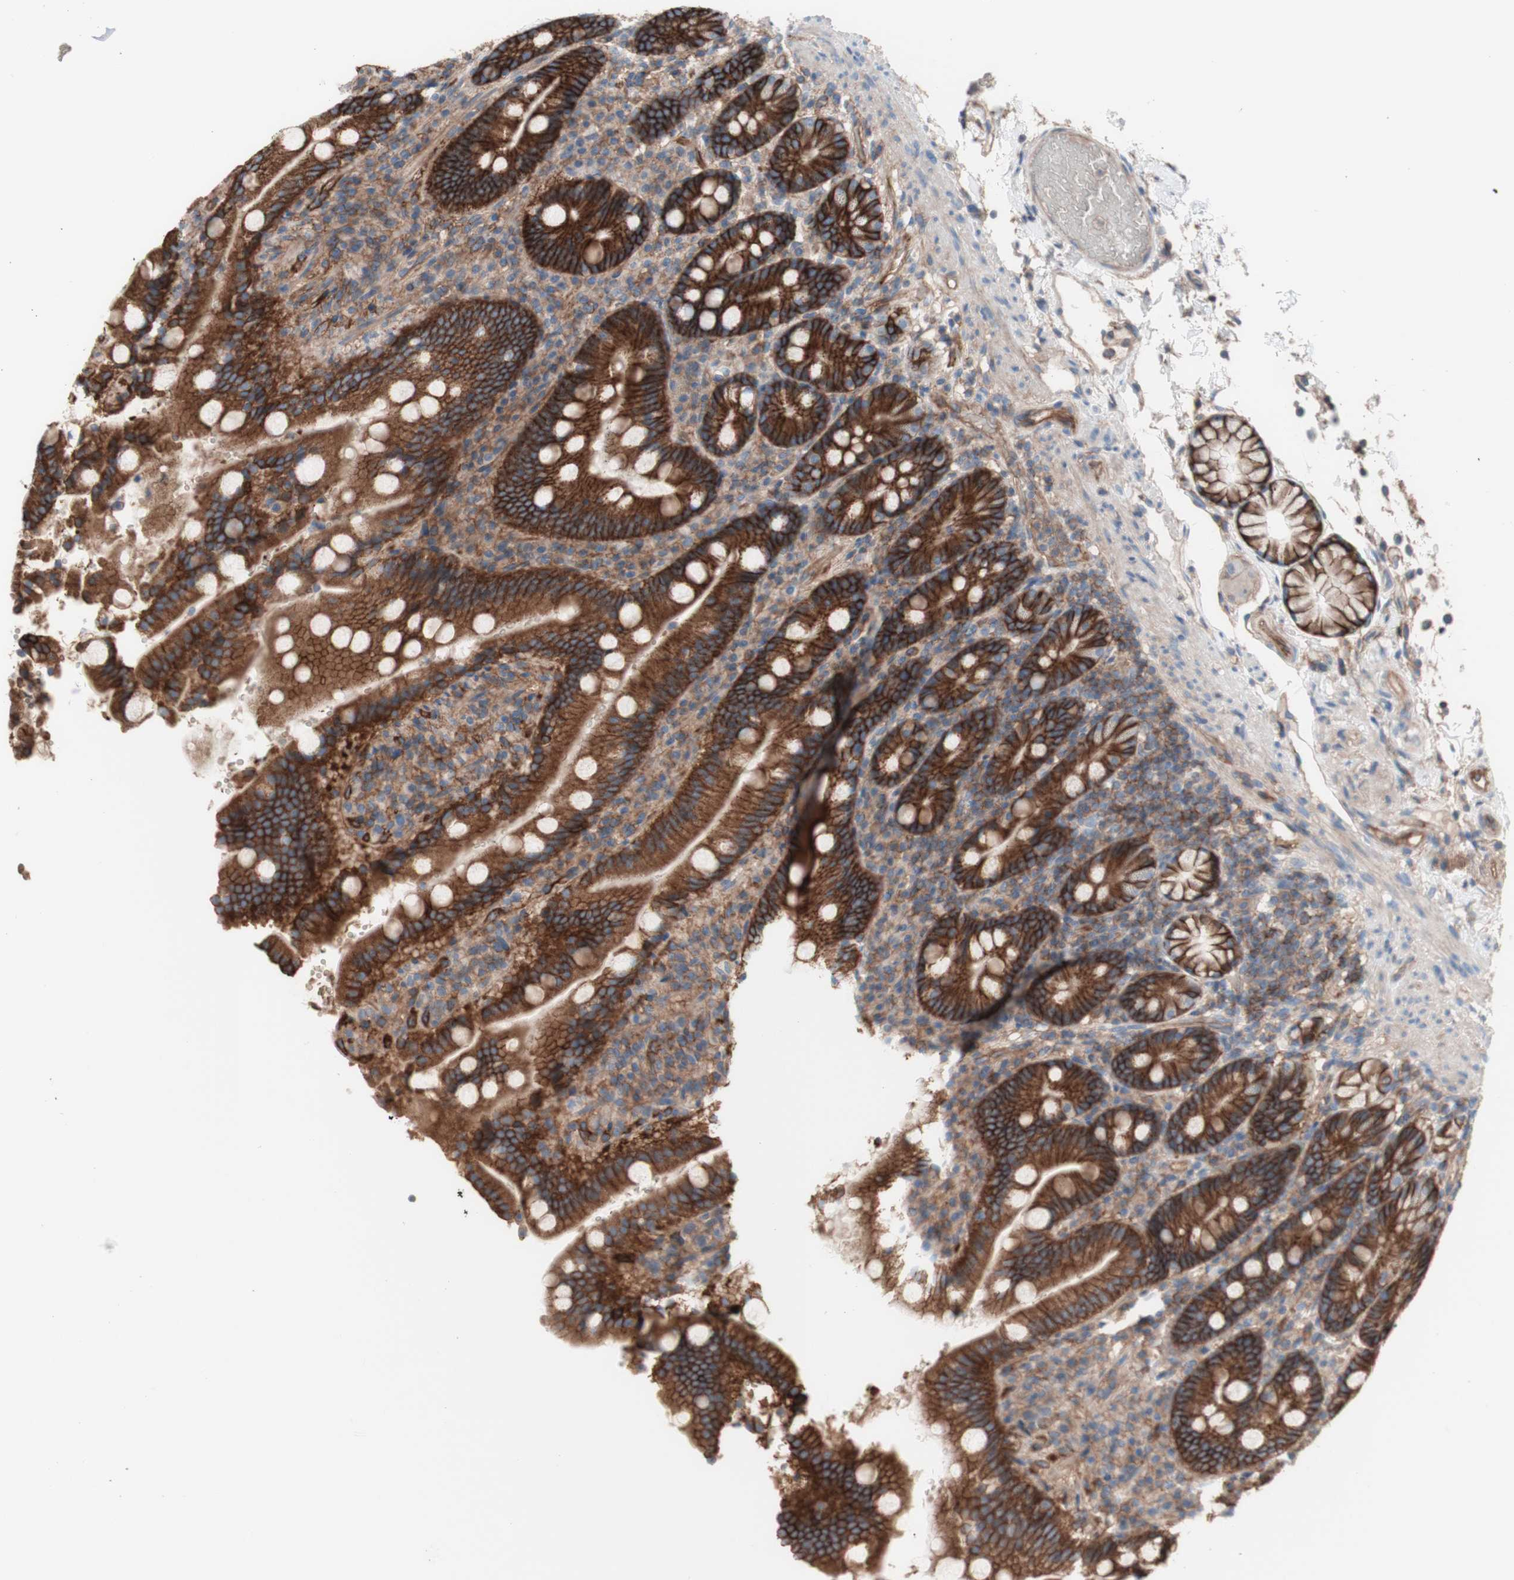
{"staining": {"intensity": "strong", "quantity": ">75%", "location": "cytoplasmic/membranous"}, "tissue": "duodenum", "cell_type": "Glandular cells", "image_type": "normal", "snomed": [{"axis": "morphology", "description": "Normal tissue, NOS"}, {"axis": "topography", "description": "Small intestine, NOS"}], "caption": "Duodenum was stained to show a protein in brown. There is high levels of strong cytoplasmic/membranous positivity in approximately >75% of glandular cells.", "gene": "CD46", "patient": {"sex": "female", "age": 71}}